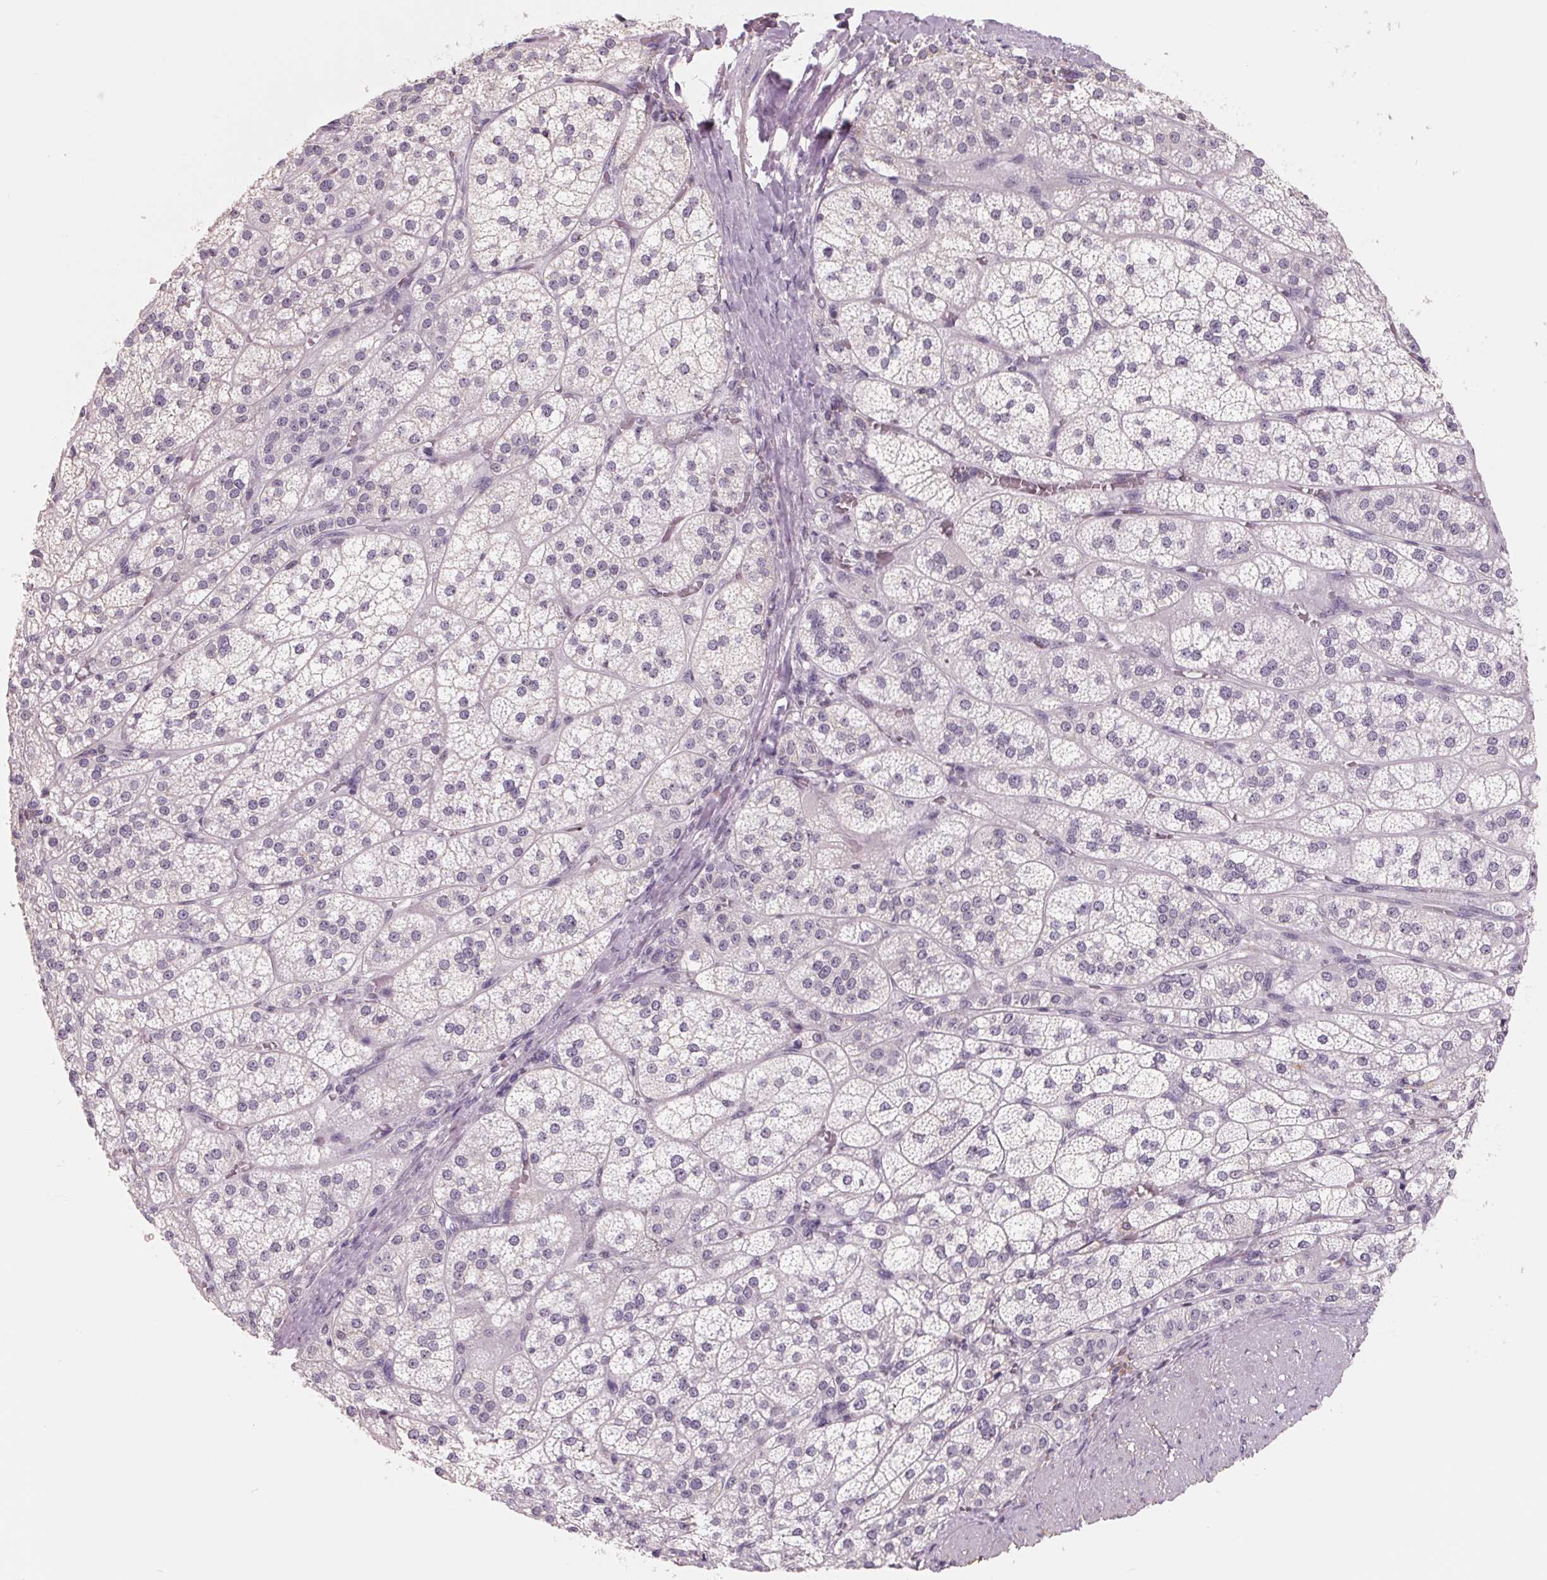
{"staining": {"intensity": "negative", "quantity": "none", "location": "none"}, "tissue": "adrenal gland", "cell_type": "Glandular cells", "image_type": "normal", "snomed": [{"axis": "morphology", "description": "Normal tissue, NOS"}, {"axis": "topography", "description": "Adrenal gland"}], "caption": "Immunohistochemistry (IHC) micrograph of unremarkable human adrenal gland stained for a protein (brown), which reveals no staining in glandular cells.", "gene": "FTCD", "patient": {"sex": "female", "age": 60}}